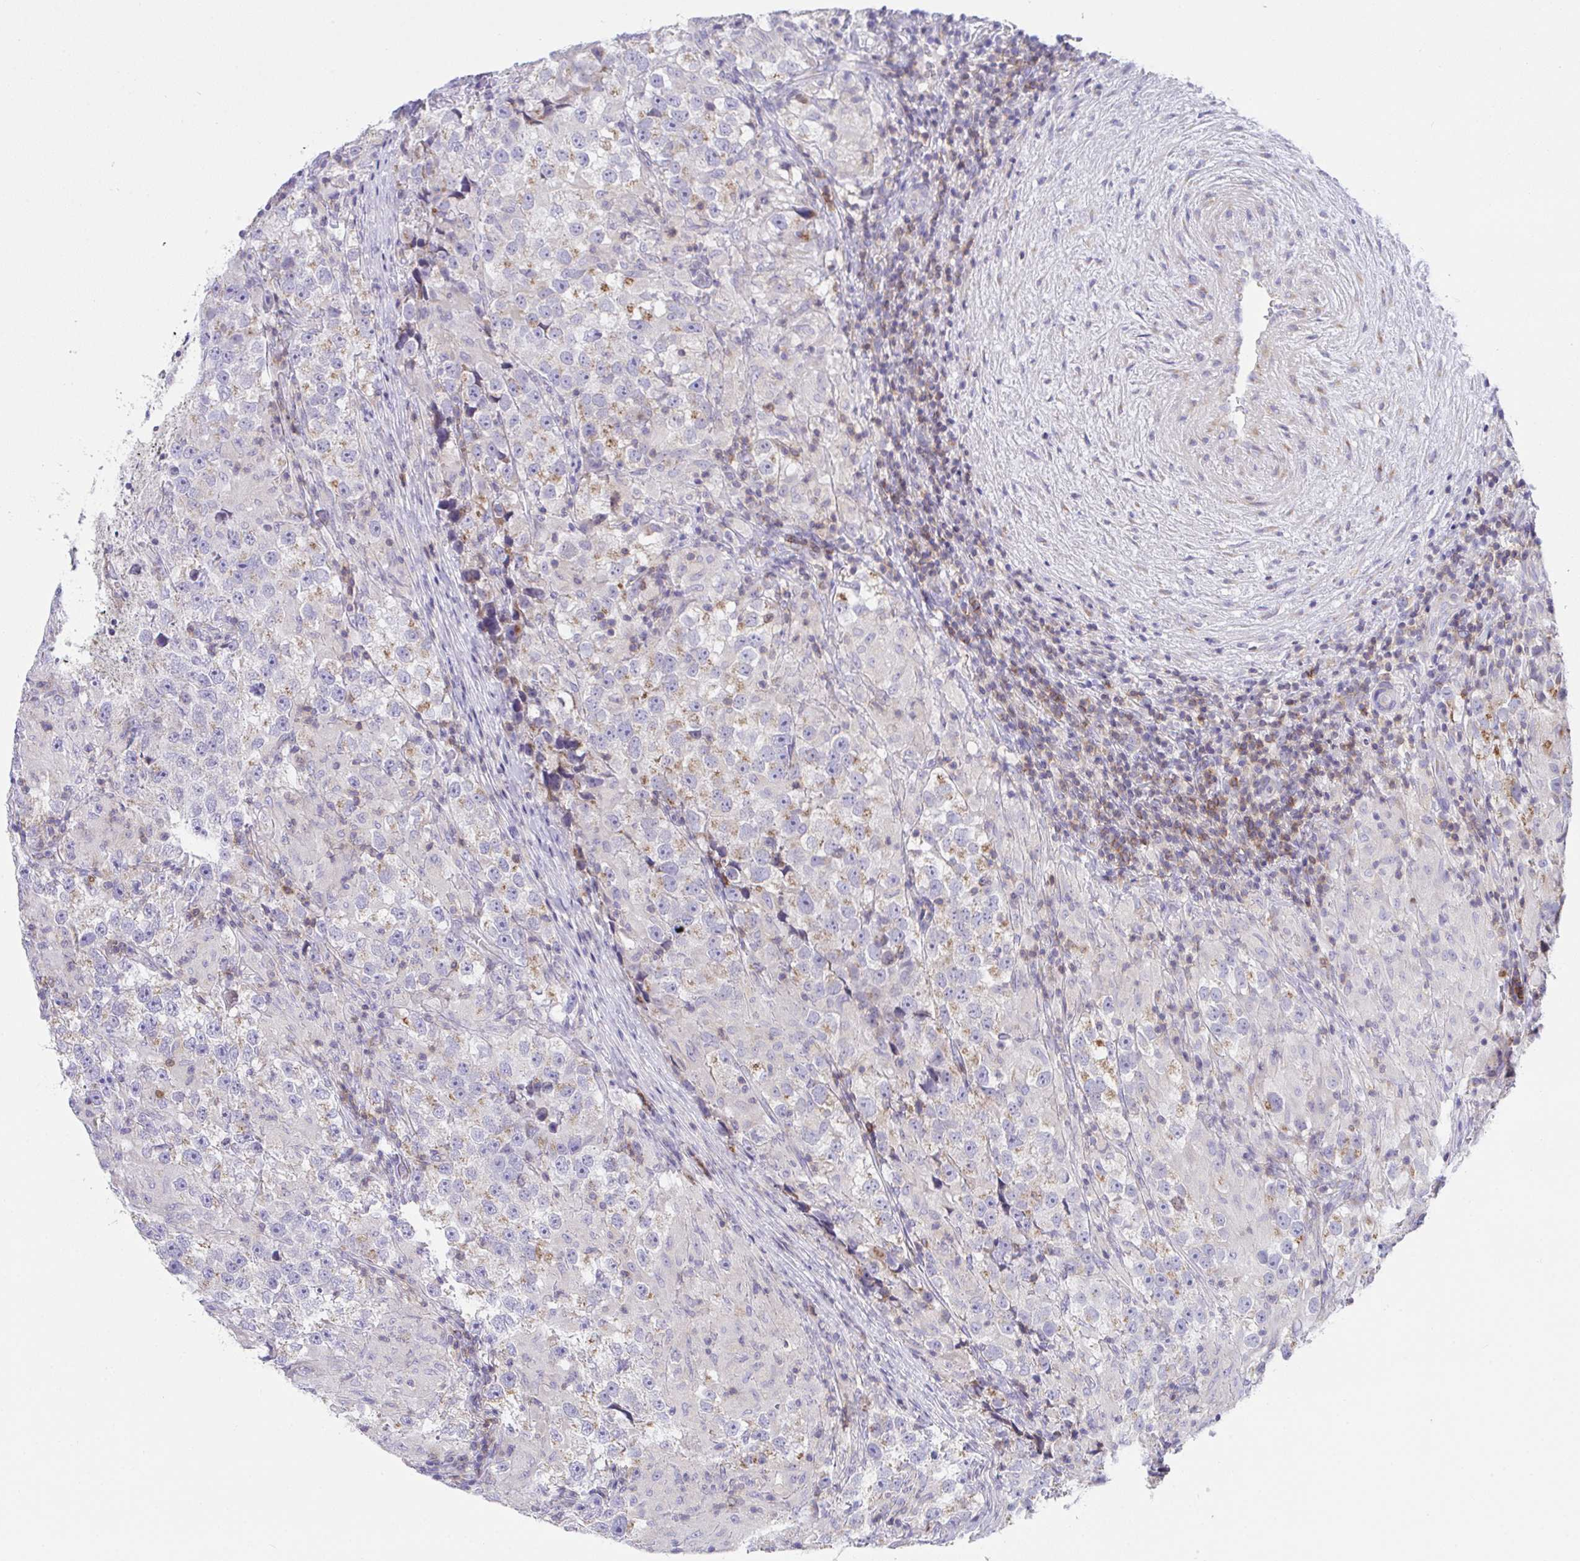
{"staining": {"intensity": "moderate", "quantity": "25%-75%", "location": "cytoplasmic/membranous"}, "tissue": "testis cancer", "cell_type": "Tumor cells", "image_type": "cancer", "snomed": [{"axis": "morphology", "description": "Seminoma, NOS"}, {"axis": "topography", "description": "Testis"}], "caption": "Testis cancer stained for a protein (brown) exhibits moderate cytoplasmic/membranous positive staining in approximately 25%-75% of tumor cells.", "gene": "MIA3", "patient": {"sex": "male", "age": 46}}